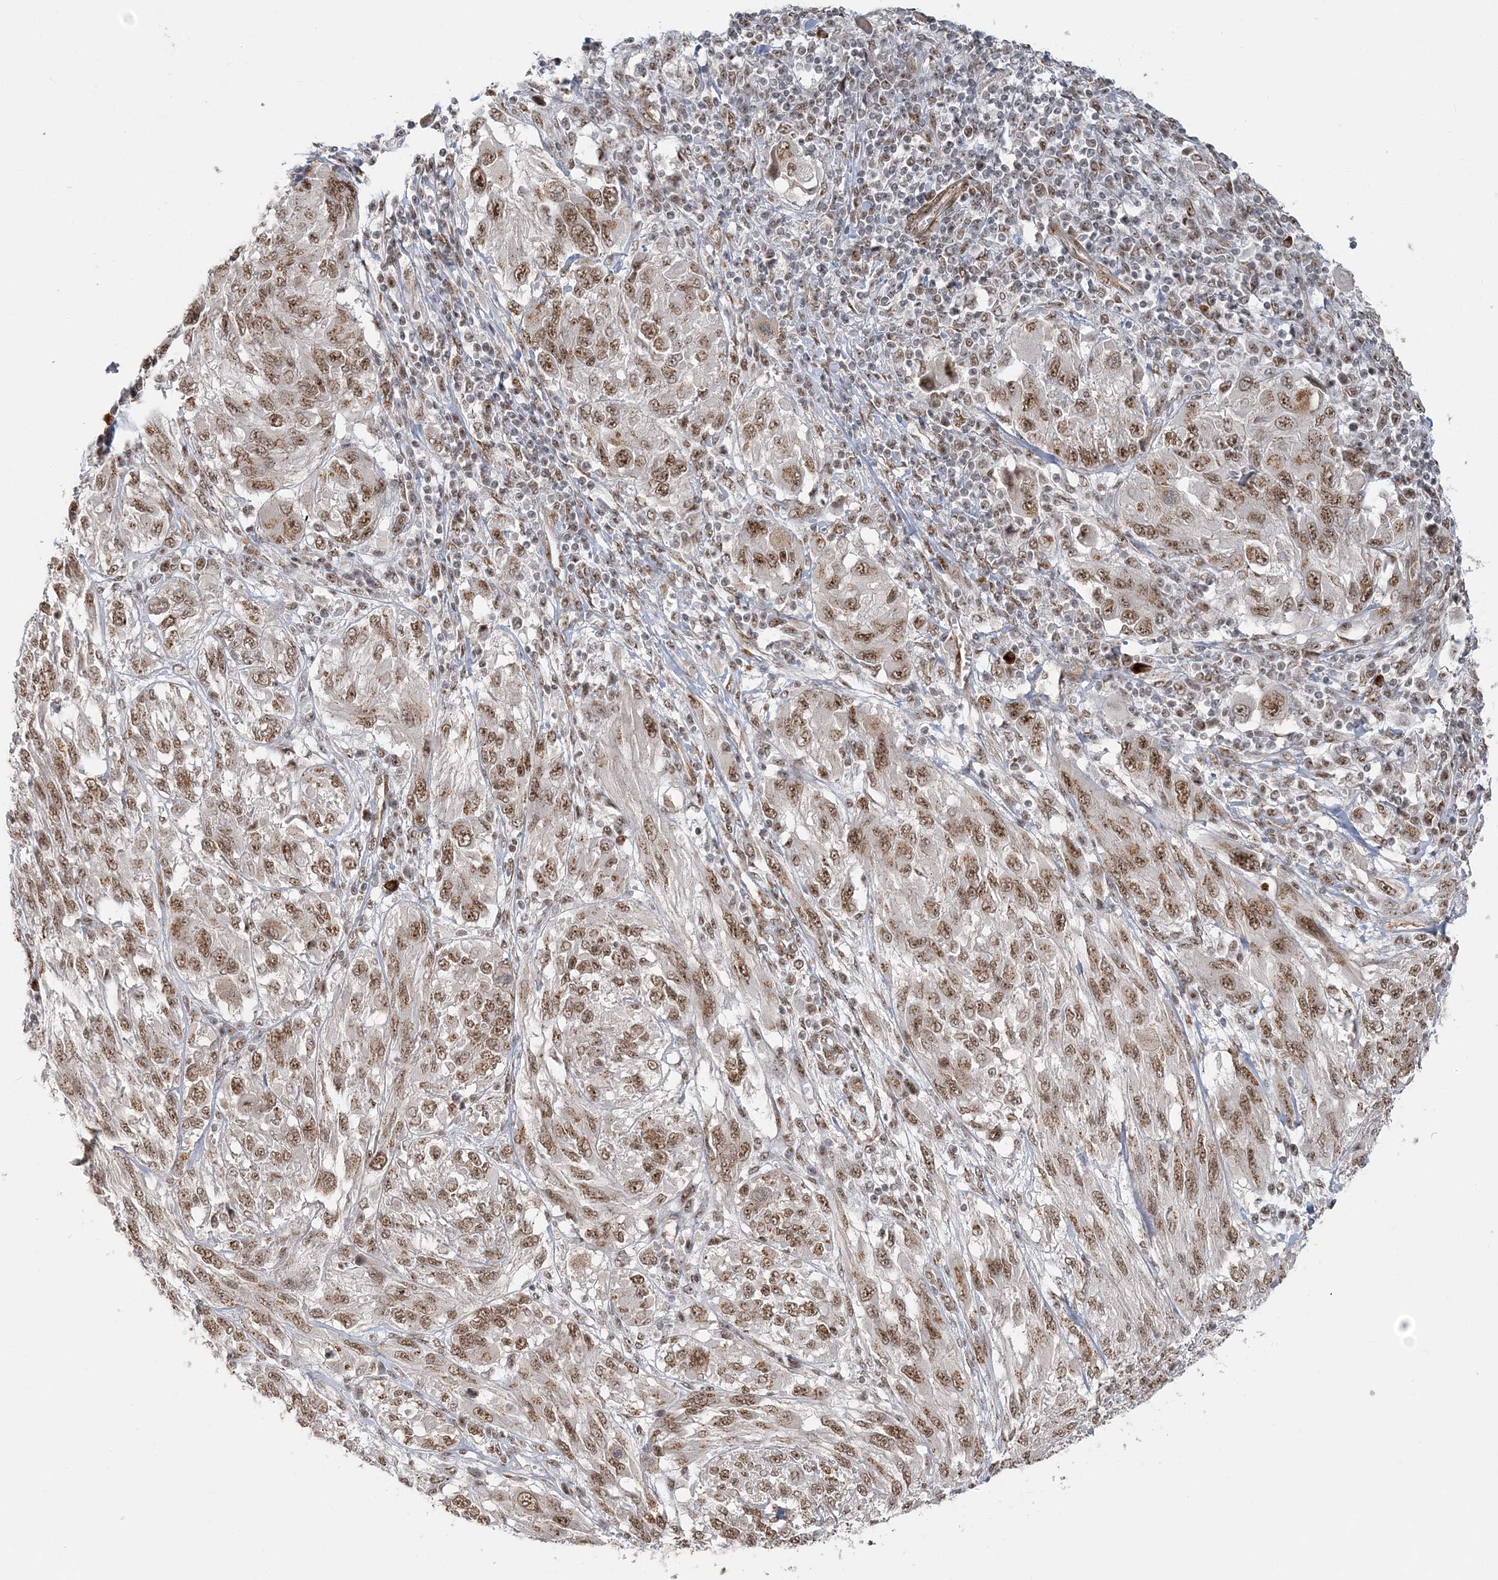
{"staining": {"intensity": "moderate", "quantity": ">75%", "location": "nuclear"}, "tissue": "melanoma", "cell_type": "Tumor cells", "image_type": "cancer", "snomed": [{"axis": "morphology", "description": "Malignant melanoma, NOS"}, {"axis": "topography", "description": "Skin"}], "caption": "Moderate nuclear protein staining is identified in approximately >75% of tumor cells in malignant melanoma.", "gene": "PLRG1", "patient": {"sex": "female", "age": 91}}